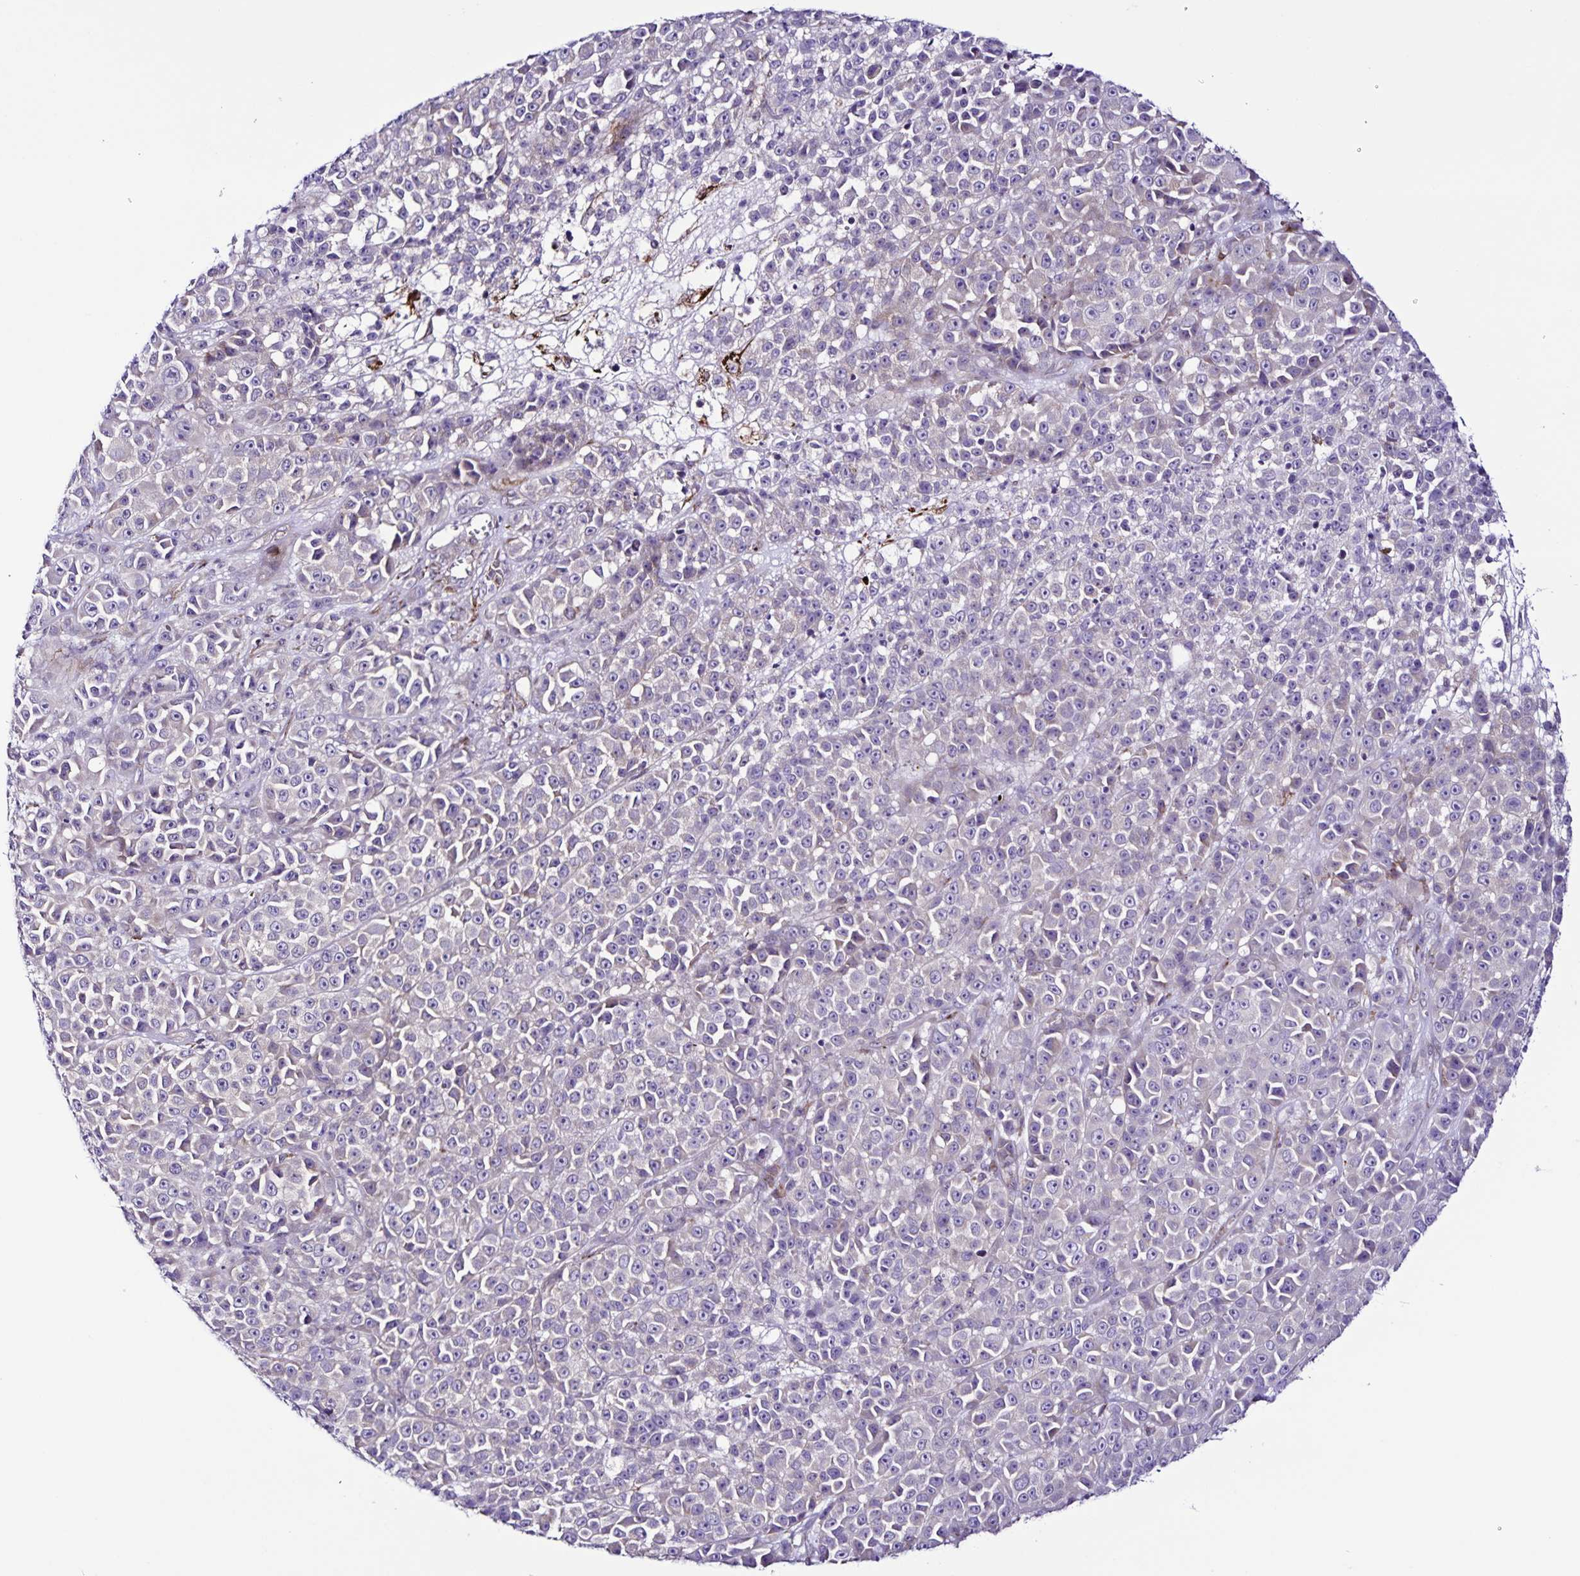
{"staining": {"intensity": "negative", "quantity": "none", "location": "none"}, "tissue": "melanoma", "cell_type": "Tumor cells", "image_type": "cancer", "snomed": [{"axis": "morphology", "description": "Malignant melanoma, NOS"}, {"axis": "topography", "description": "Skin"}, {"axis": "topography", "description": "Skin of back"}], "caption": "This image is of melanoma stained with immunohistochemistry to label a protein in brown with the nuclei are counter-stained blue. There is no expression in tumor cells. Nuclei are stained in blue.", "gene": "OSBPL5", "patient": {"sex": "male", "age": 91}}